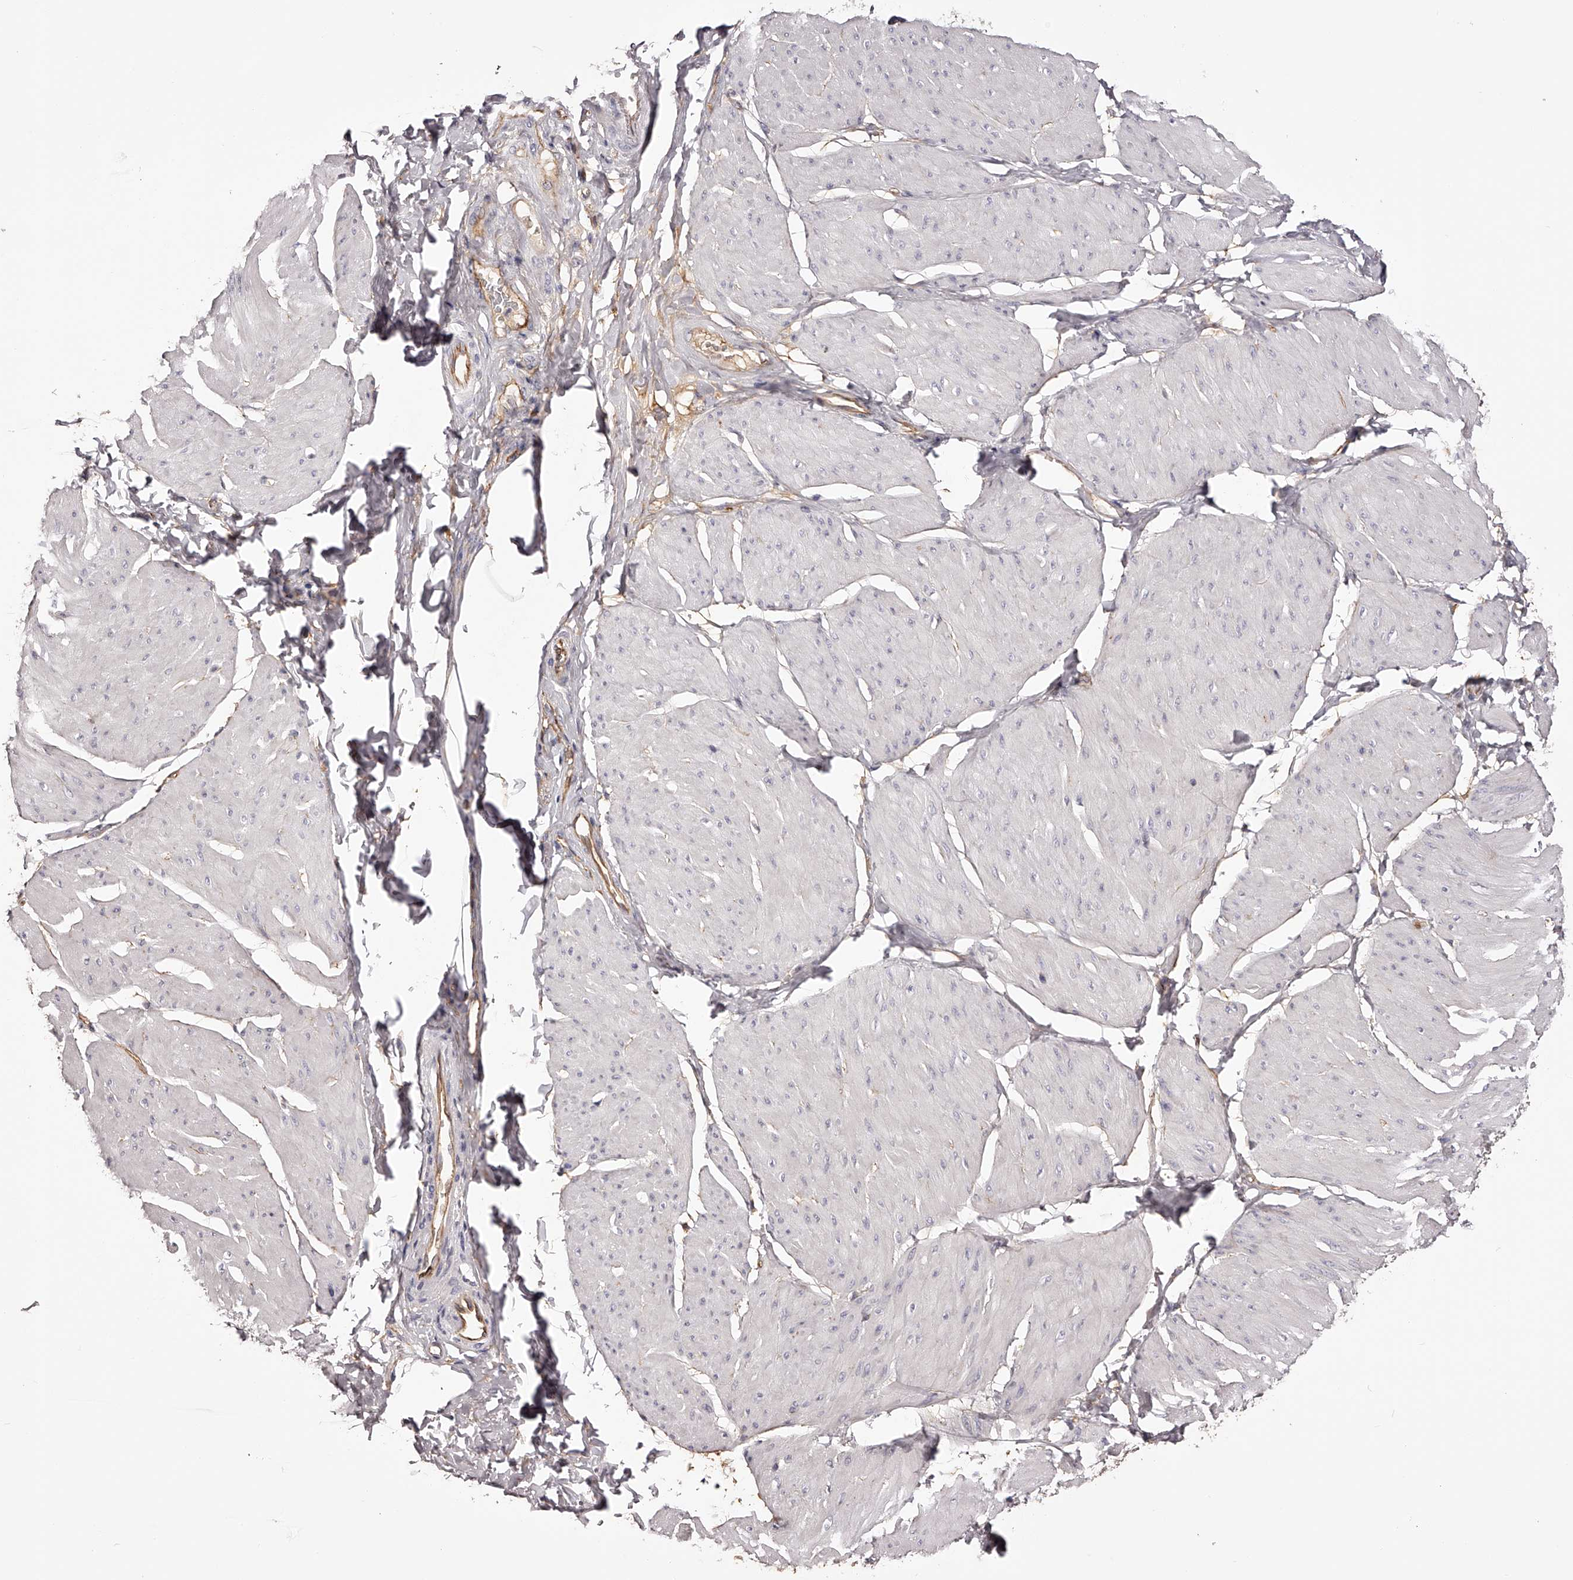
{"staining": {"intensity": "negative", "quantity": "none", "location": "none"}, "tissue": "smooth muscle", "cell_type": "Smooth muscle cells", "image_type": "normal", "snomed": [{"axis": "morphology", "description": "Urothelial carcinoma, High grade"}, {"axis": "topography", "description": "Urinary bladder"}], "caption": "Smooth muscle cells show no significant protein expression in normal smooth muscle. (IHC, brightfield microscopy, high magnification).", "gene": "LTV1", "patient": {"sex": "male", "age": 46}}